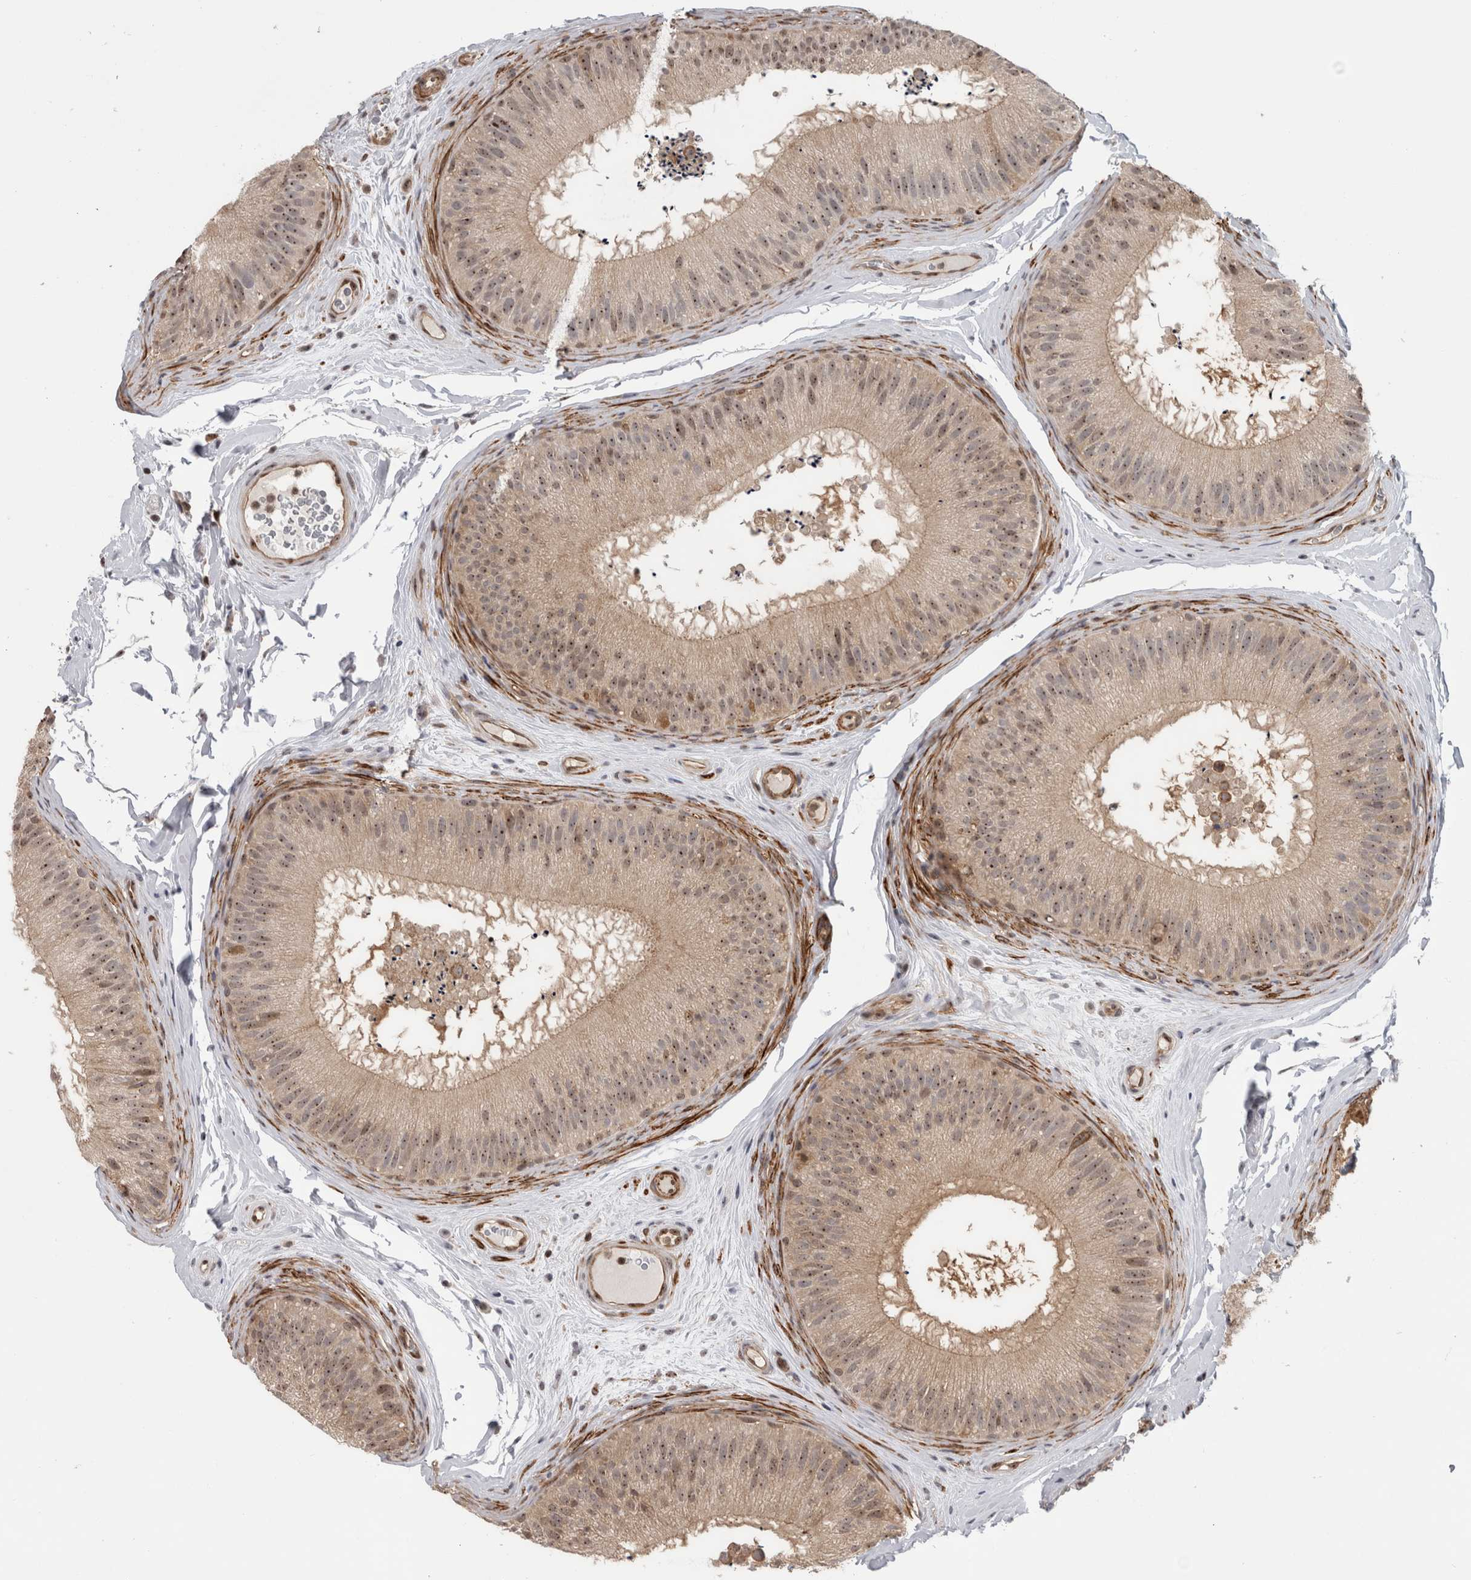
{"staining": {"intensity": "moderate", "quantity": ">75%", "location": "cytoplasmic/membranous,nuclear"}, "tissue": "epididymis", "cell_type": "Glandular cells", "image_type": "normal", "snomed": [{"axis": "morphology", "description": "Normal tissue, NOS"}, {"axis": "topography", "description": "Epididymis"}], "caption": "Immunohistochemical staining of unremarkable human epididymis reveals >75% levels of moderate cytoplasmic/membranous,nuclear protein expression in about >75% of glandular cells. Immunohistochemistry (ihc) stains the protein in brown and the nuclei are stained blue.", "gene": "TDRD7", "patient": {"sex": "male", "age": 45}}